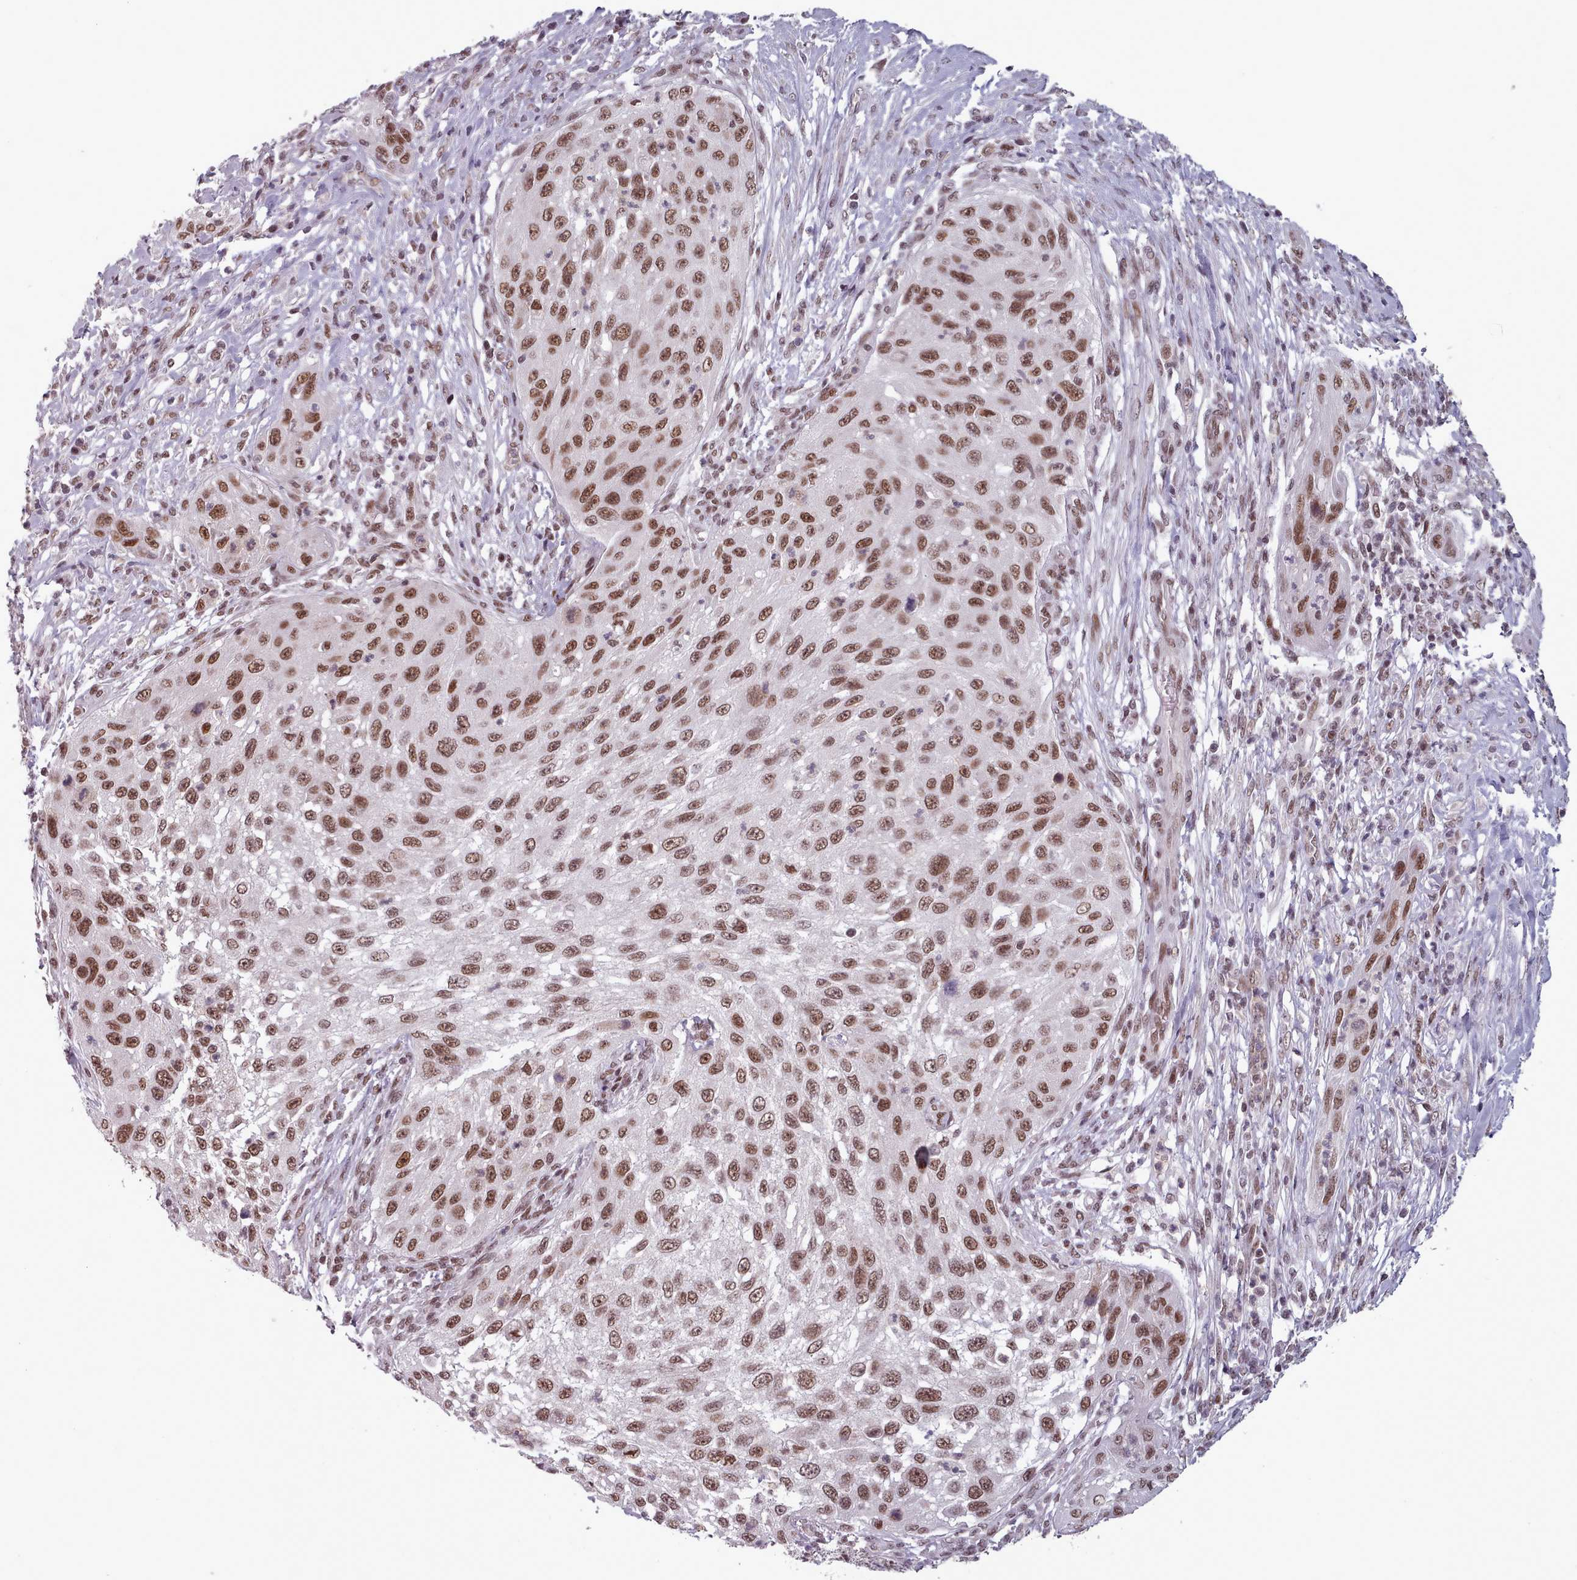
{"staining": {"intensity": "strong", "quantity": ">75%", "location": "nuclear"}, "tissue": "cervical cancer", "cell_type": "Tumor cells", "image_type": "cancer", "snomed": [{"axis": "morphology", "description": "Squamous cell carcinoma, NOS"}, {"axis": "topography", "description": "Cervix"}], "caption": "A high amount of strong nuclear positivity is seen in approximately >75% of tumor cells in cervical cancer tissue.", "gene": "SRSF9", "patient": {"sex": "female", "age": 42}}